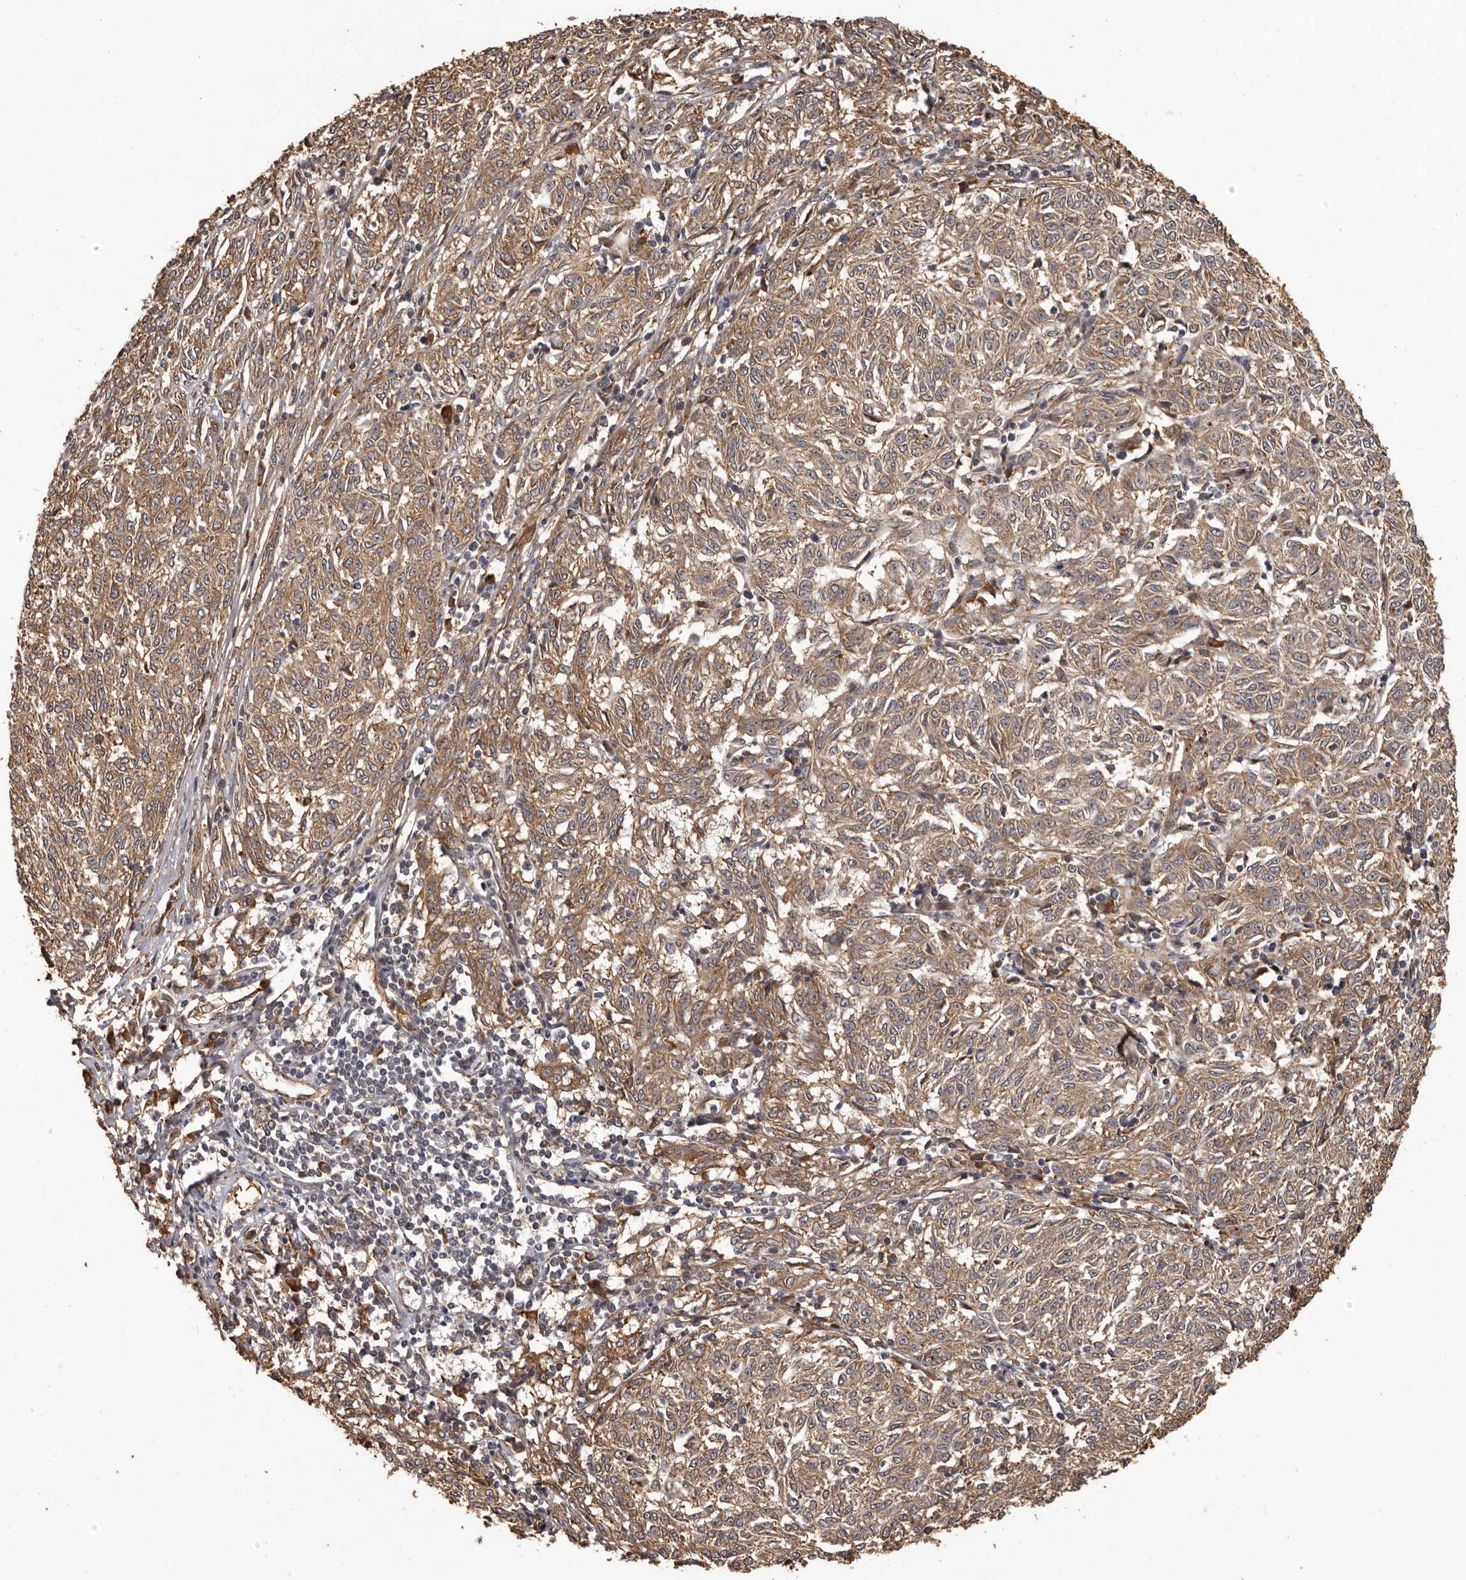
{"staining": {"intensity": "moderate", "quantity": ">75%", "location": "cytoplasmic/membranous"}, "tissue": "melanoma", "cell_type": "Tumor cells", "image_type": "cancer", "snomed": [{"axis": "morphology", "description": "Malignant melanoma, NOS"}, {"axis": "topography", "description": "Skin"}], "caption": "Protein expression by immunohistochemistry displays moderate cytoplasmic/membranous staining in about >75% of tumor cells in malignant melanoma.", "gene": "SLITRK6", "patient": {"sex": "female", "age": 72}}